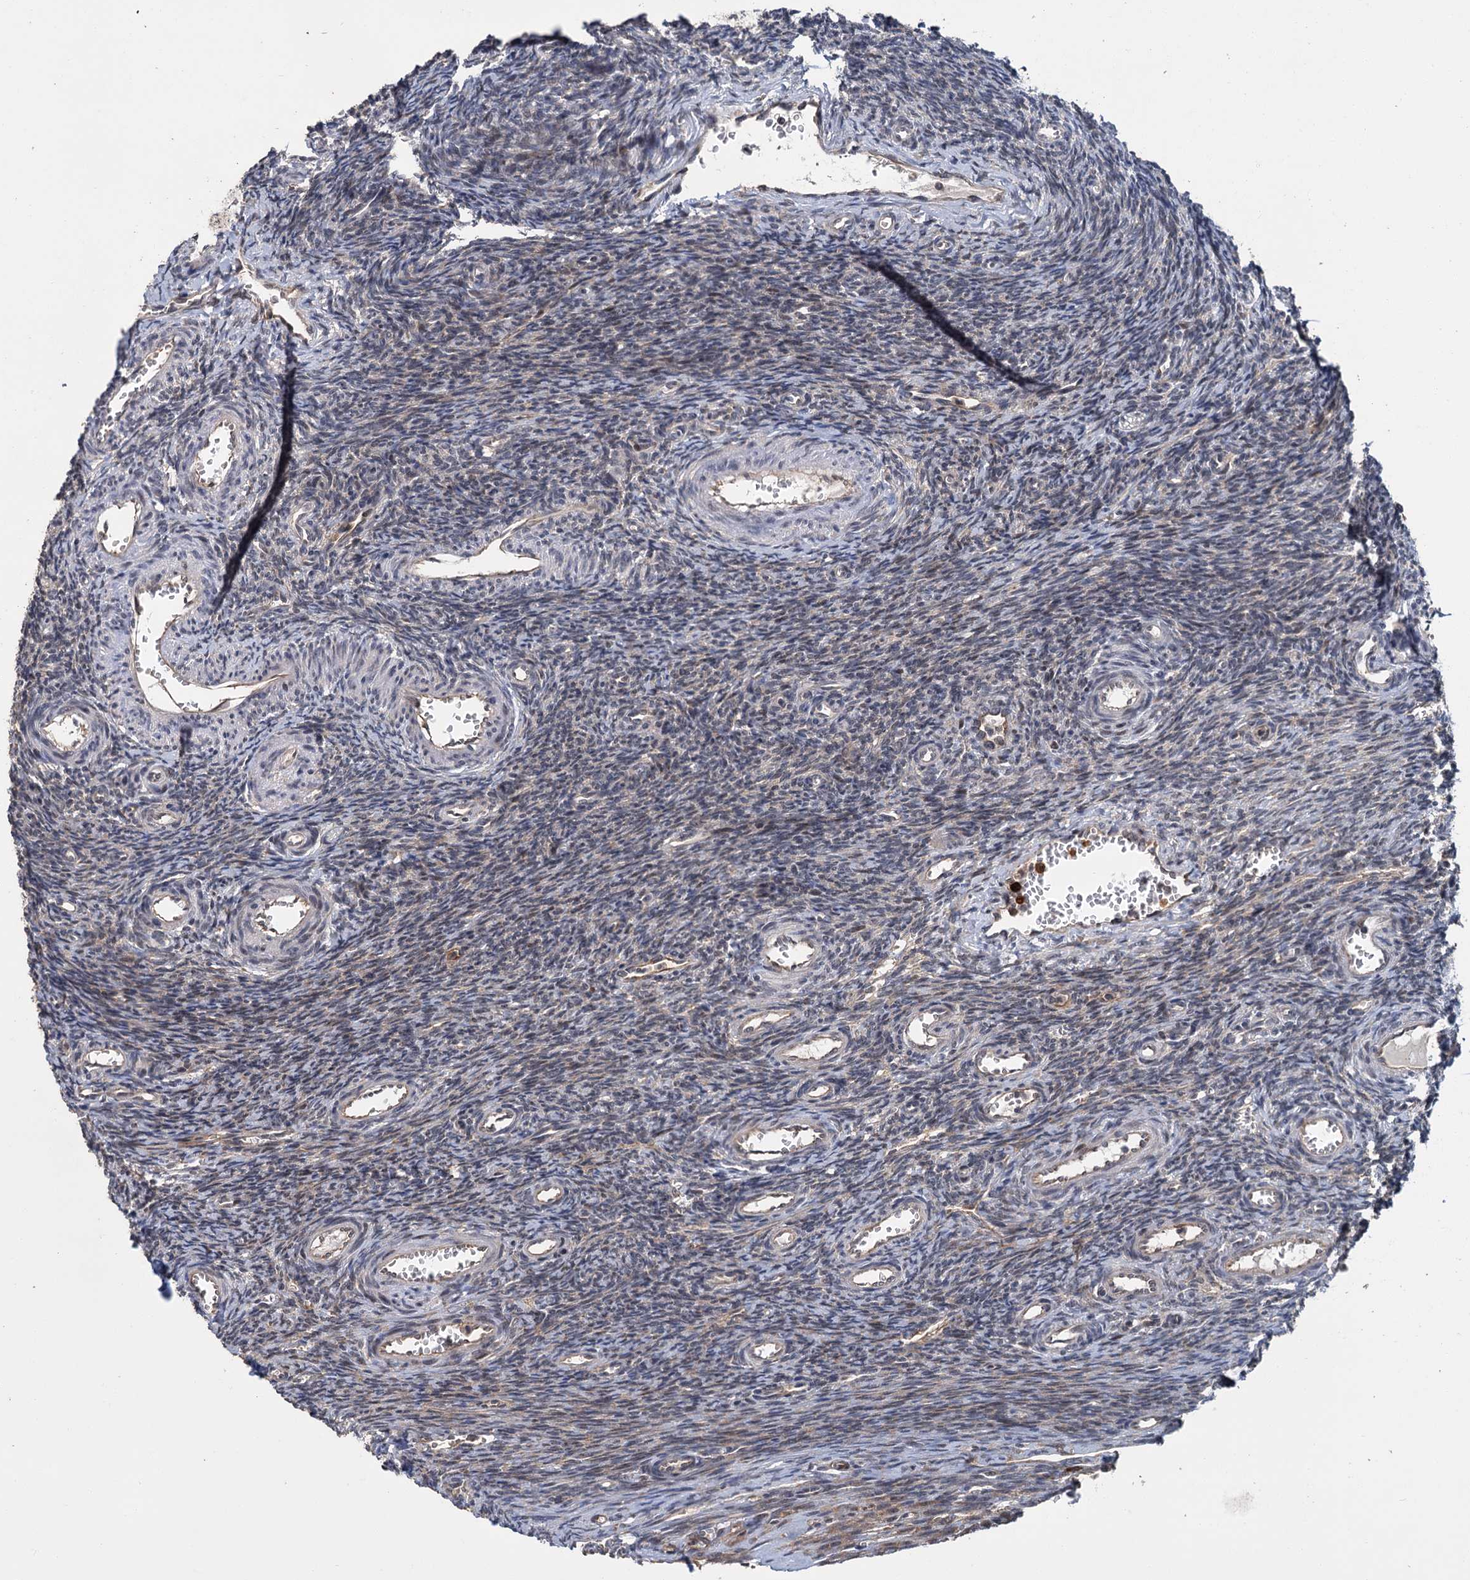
{"staining": {"intensity": "negative", "quantity": "none", "location": "none"}, "tissue": "ovary", "cell_type": "Ovarian stroma cells", "image_type": "normal", "snomed": [{"axis": "morphology", "description": "Normal tissue, NOS"}, {"axis": "topography", "description": "Ovary"}], "caption": "This photomicrograph is of normal ovary stained with IHC to label a protein in brown with the nuclei are counter-stained blue. There is no staining in ovarian stroma cells.", "gene": "KANSL2", "patient": {"sex": "female", "age": 39}}